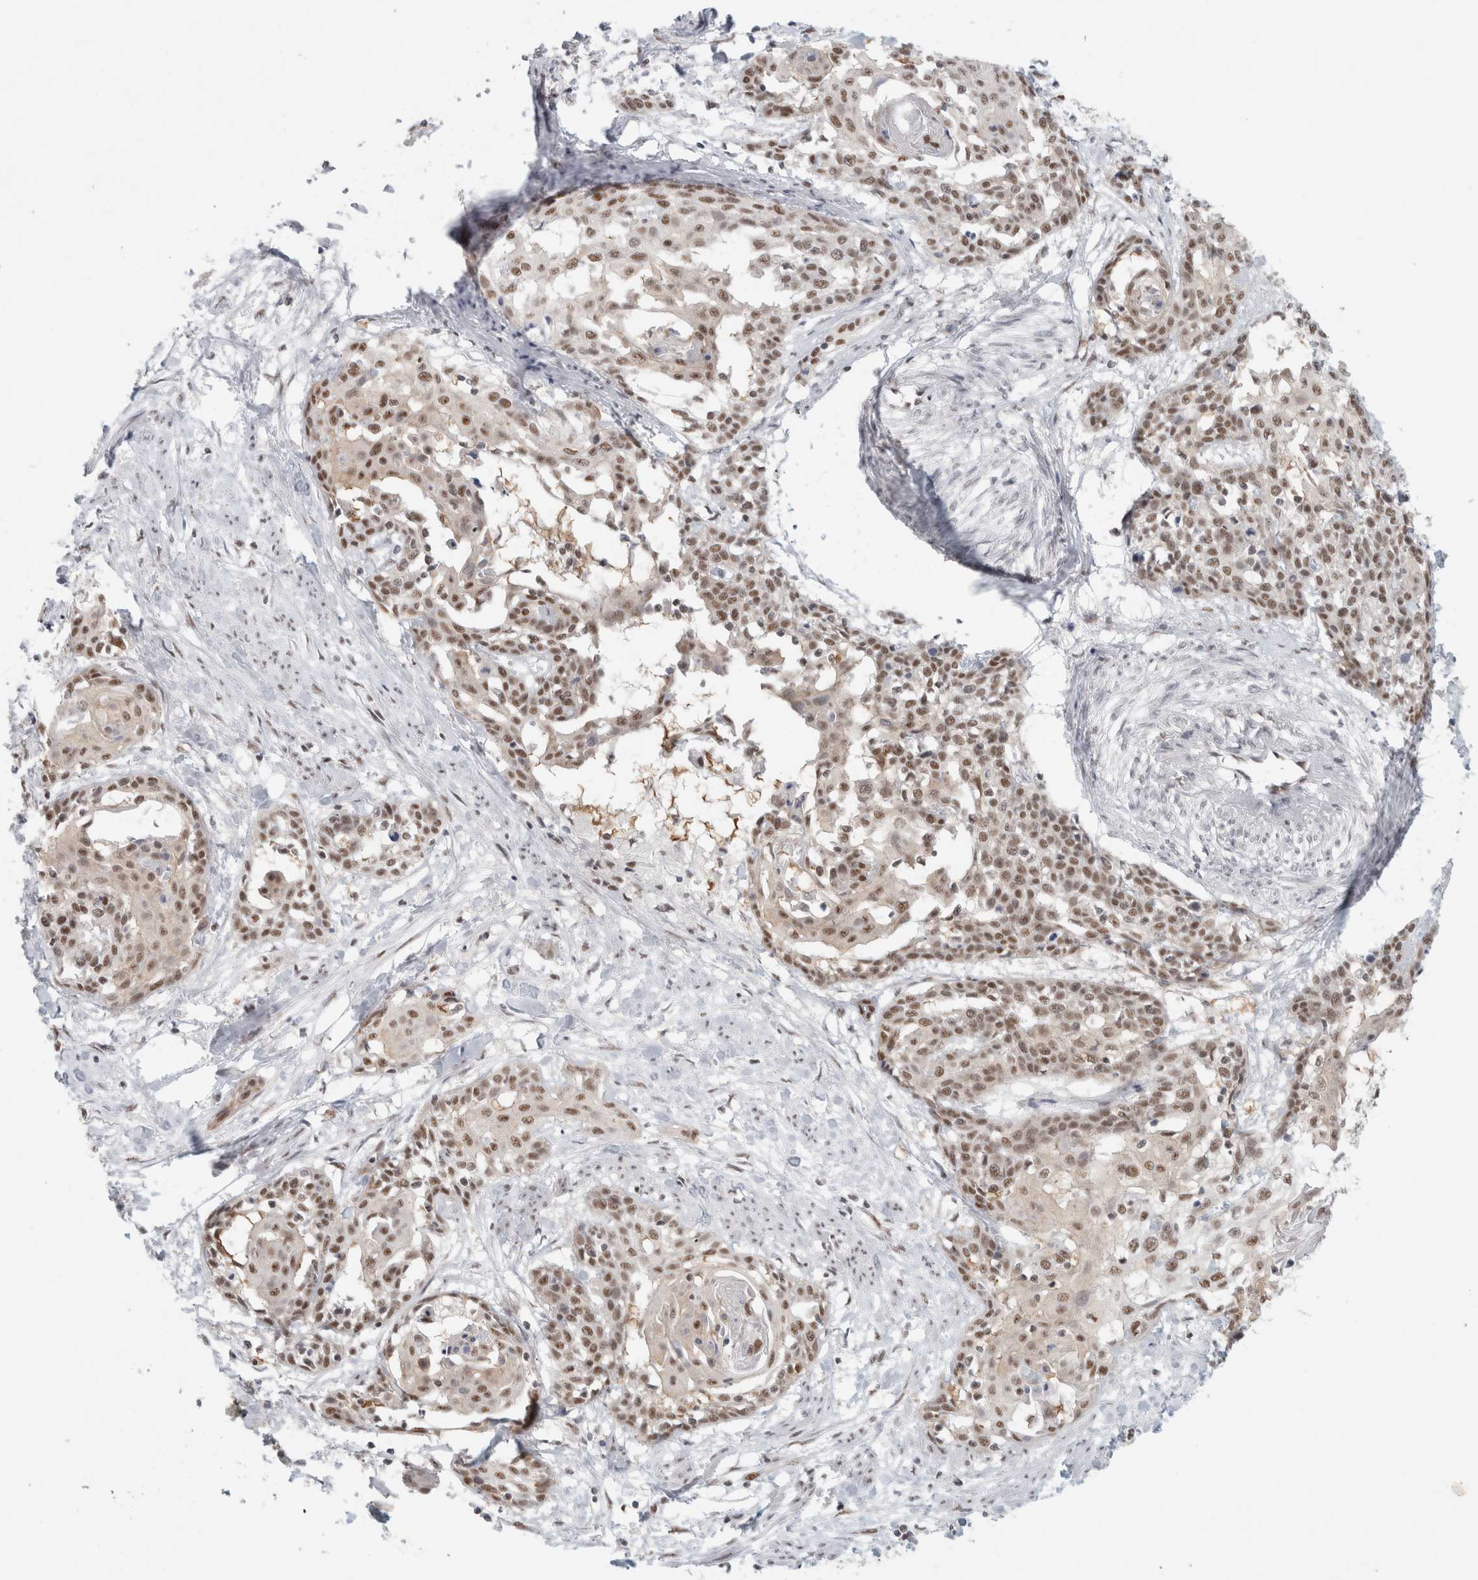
{"staining": {"intensity": "moderate", "quantity": ">75%", "location": "nuclear"}, "tissue": "cervical cancer", "cell_type": "Tumor cells", "image_type": "cancer", "snomed": [{"axis": "morphology", "description": "Squamous cell carcinoma, NOS"}, {"axis": "topography", "description": "Cervix"}], "caption": "Cervical cancer stained with DAB (3,3'-diaminobenzidine) IHC reveals medium levels of moderate nuclear expression in about >75% of tumor cells. (DAB IHC, brown staining for protein, blue staining for nuclei).", "gene": "TRMT12", "patient": {"sex": "female", "age": 57}}